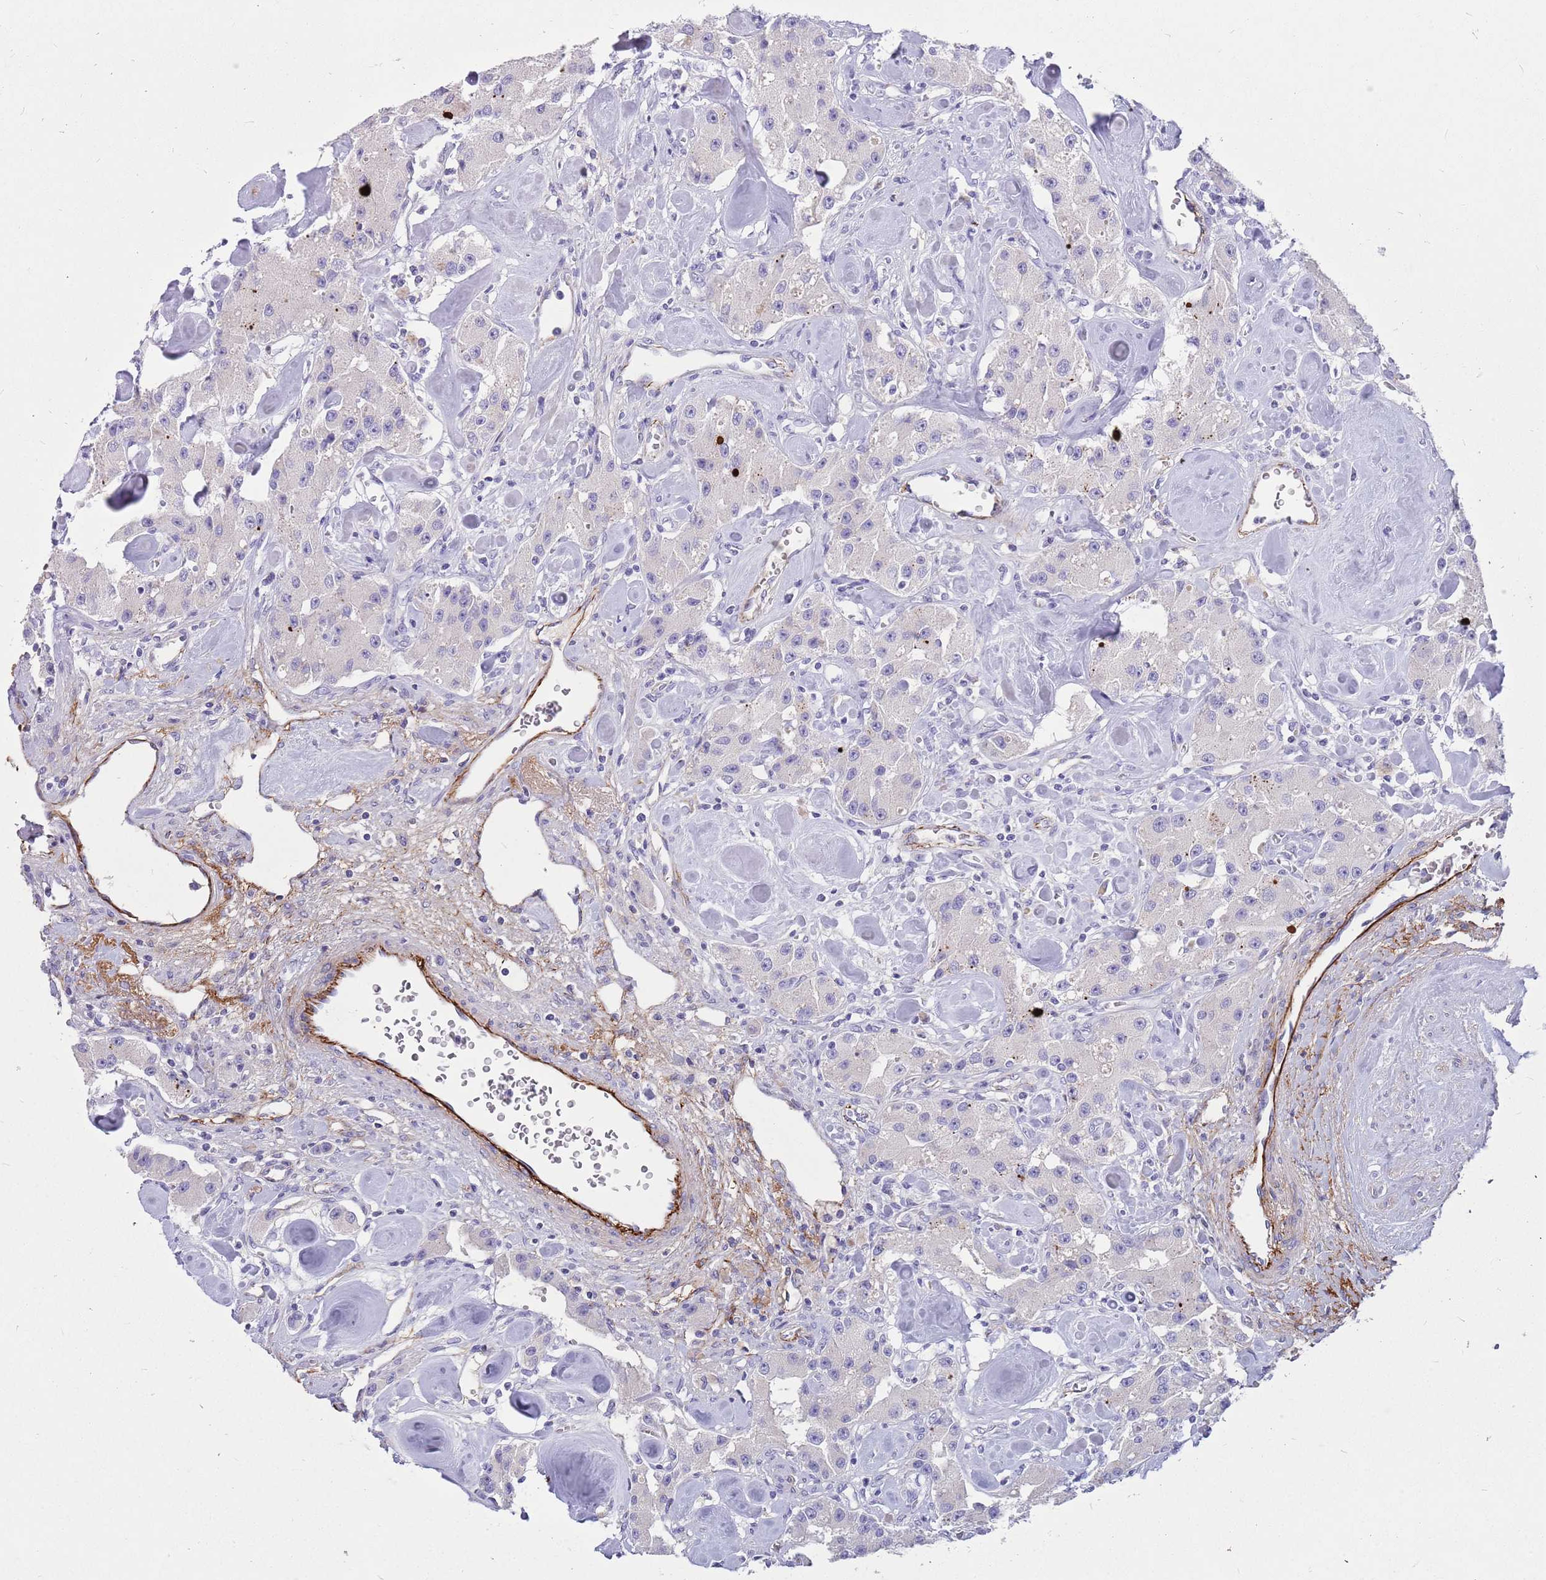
{"staining": {"intensity": "negative", "quantity": "none", "location": "none"}, "tissue": "carcinoid", "cell_type": "Tumor cells", "image_type": "cancer", "snomed": [{"axis": "morphology", "description": "Carcinoid, malignant, NOS"}, {"axis": "topography", "description": "Pancreas"}], "caption": "Immunohistochemistry micrograph of neoplastic tissue: carcinoid (malignant) stained with DAB (3,3'-diaminobenzidine) shows no significant protein staining in tumor cells.", "gene": "LEPROTL1", "patient": {"sex": "male", "age": 41}}